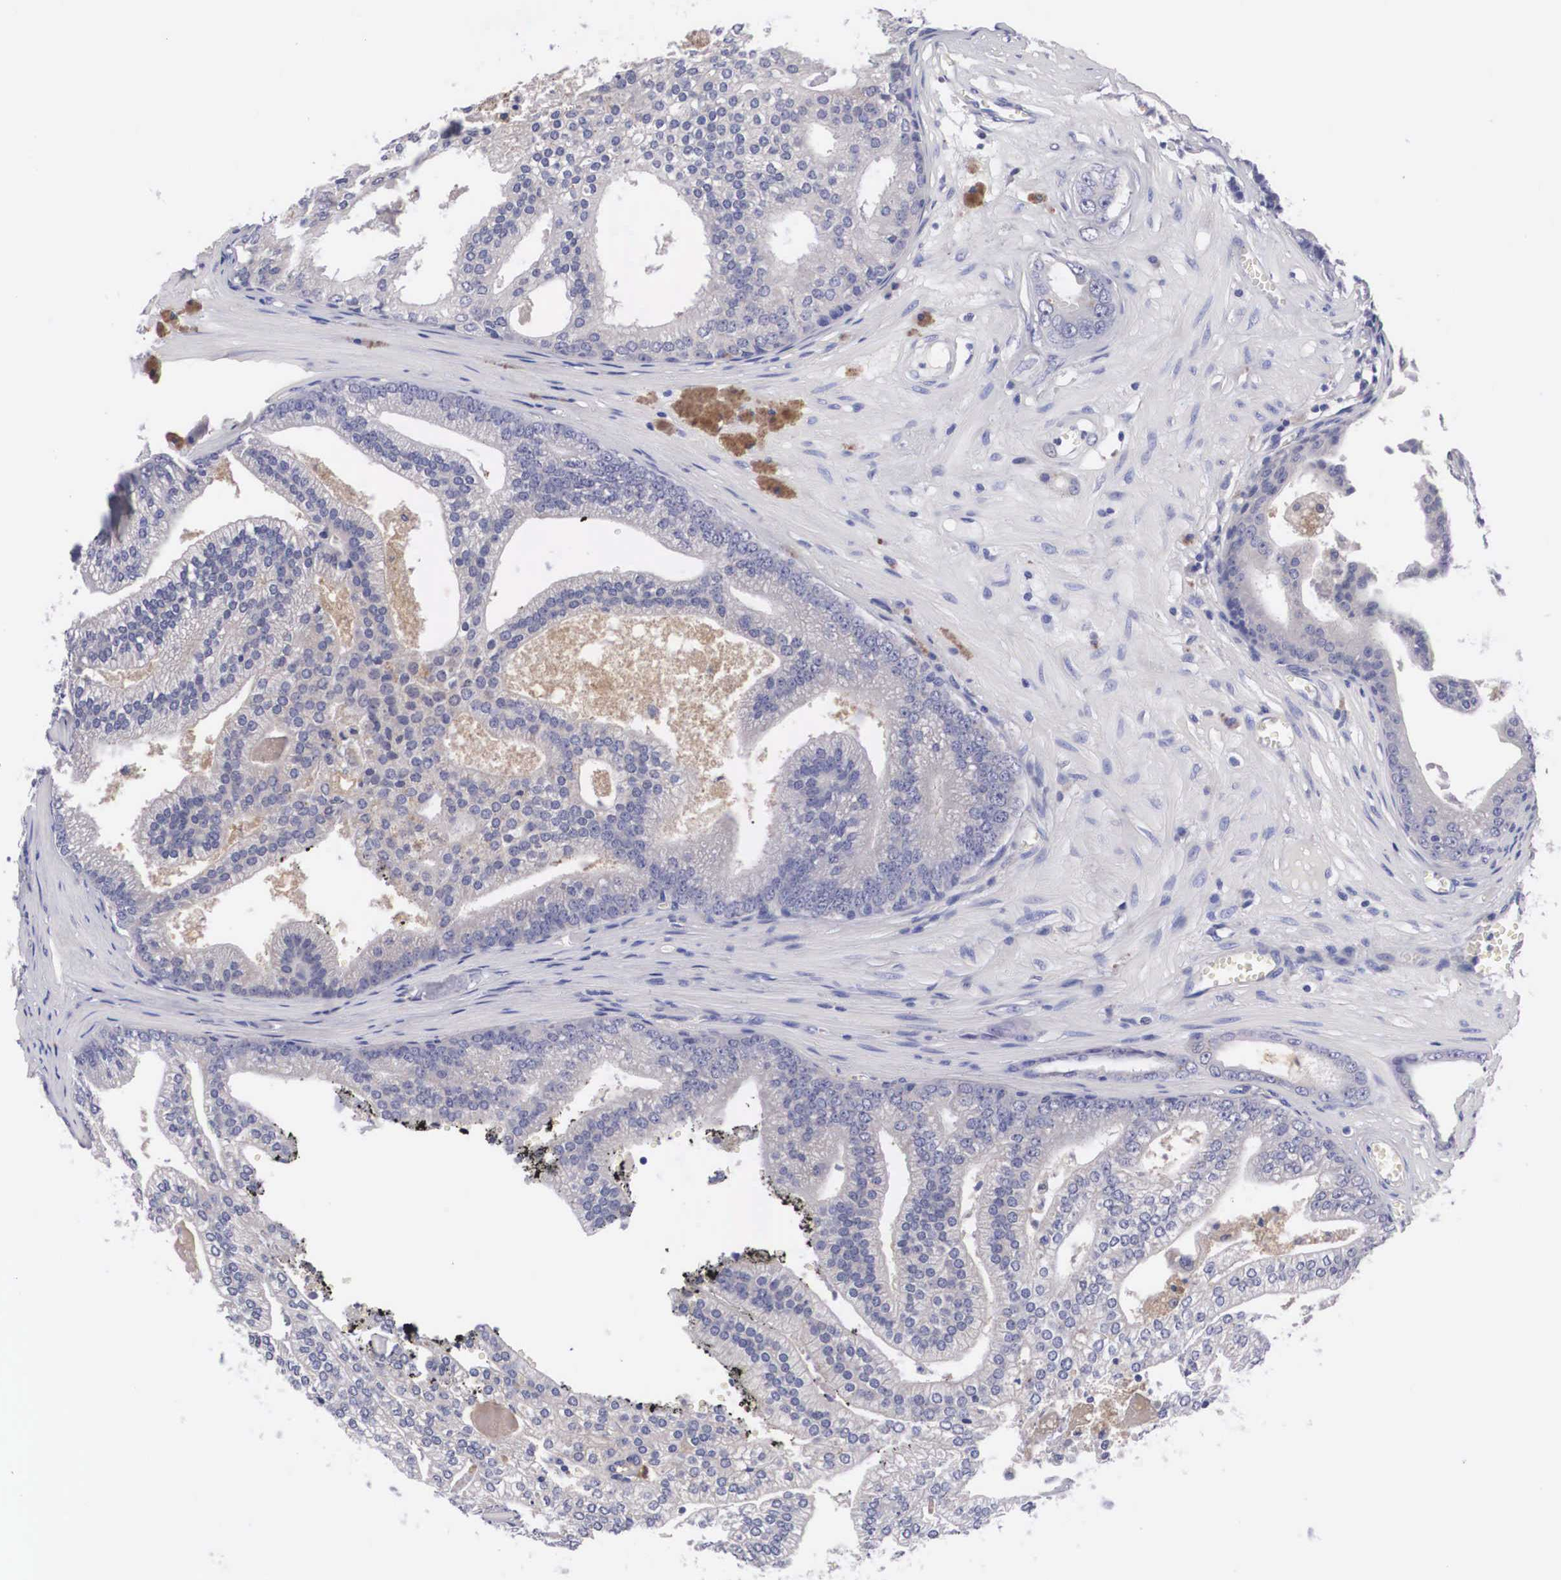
{"staining": {"intensity": "negative", "quantity": "none", "location": "none"}, "tissue": "prostate cancer", "cell_type": "Tumor cells", "image_type": "cancer", "snomed": [{"axis": "morphology", "description": "Adenocarcinoma, High grade"}, {"axis": "topography", "description": "Prostate"}], "caption": "The image shows no significant staining in tumor cells of prostate cancer (adenocarcinoma (high-grade)).", "gene": "ABHD4", "patient": {"sex": "male", "age": 56}}